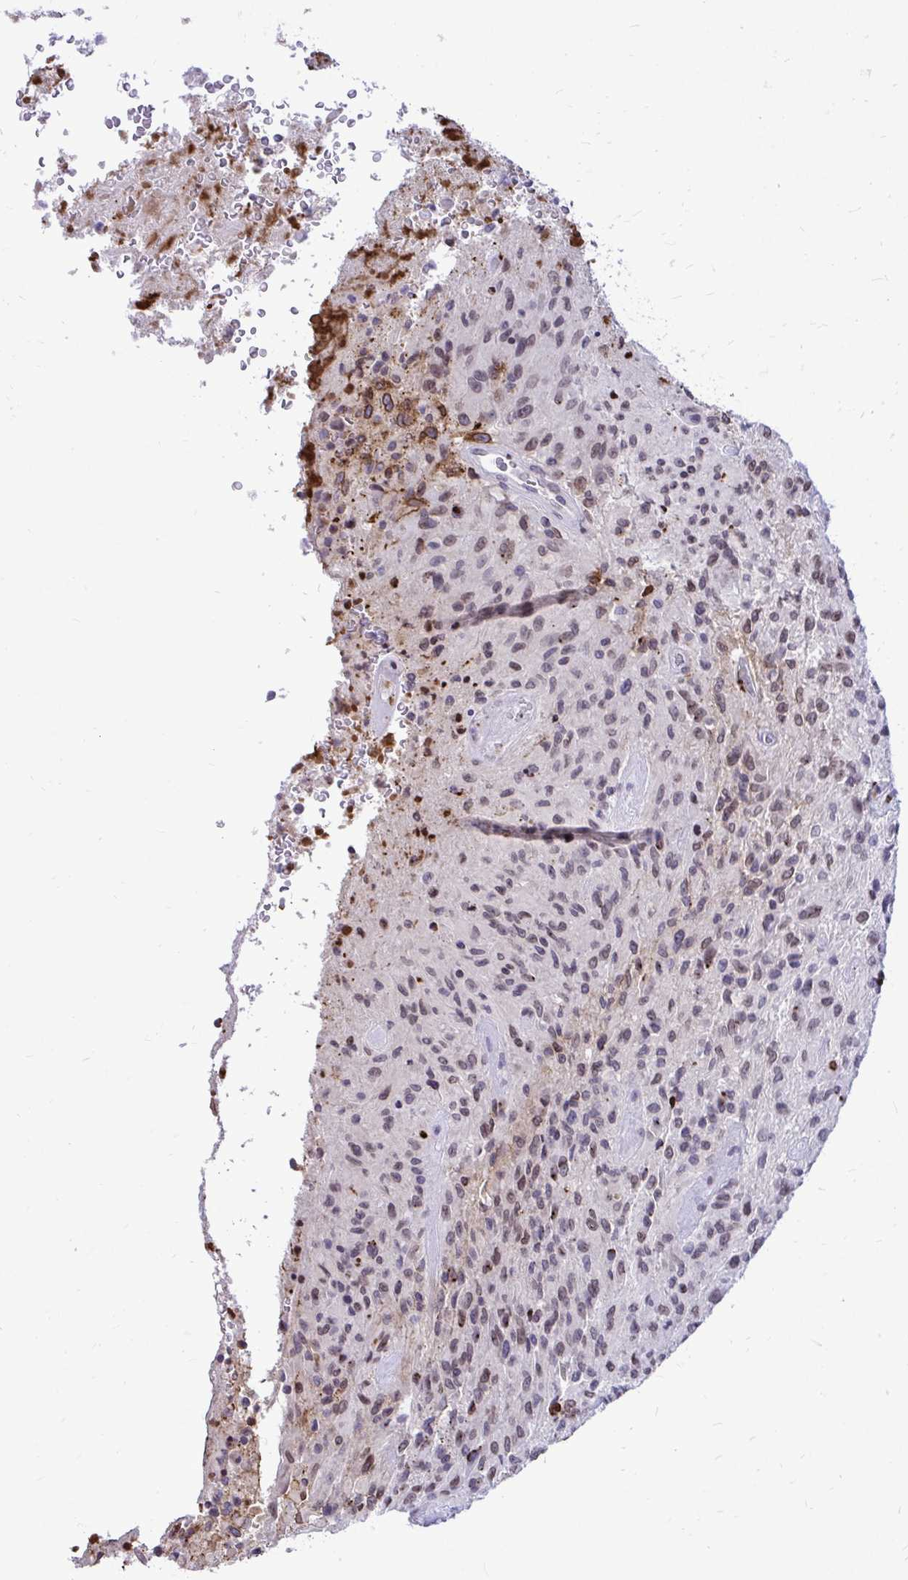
{"staining": {"intensity": "weak", "quantity": "25%-75%", "location": "cytoplasmic/membranous,nuclear"}, "tissue": "glioma", "cell_type": "Tumor cells", "image_type": "cancer", "snomed": [{"axis": "morphology", "description": "Normal tissue, NOS"}, {"axis": "morphology", "description": "Glioma, malignant, High grade"}, {"axis": "topography", "description": "Cerebral cortex"}], "caption": "DAB (3,3'-diaminobenzidine) immunohistochemical staining of human glioma displays weak cytoplasmic/membranous and nuclear protein staining in approximately 25%-75% of tumor cells.", "gene": "BANF1", "patient": {"sex": "male", "age": 56}}